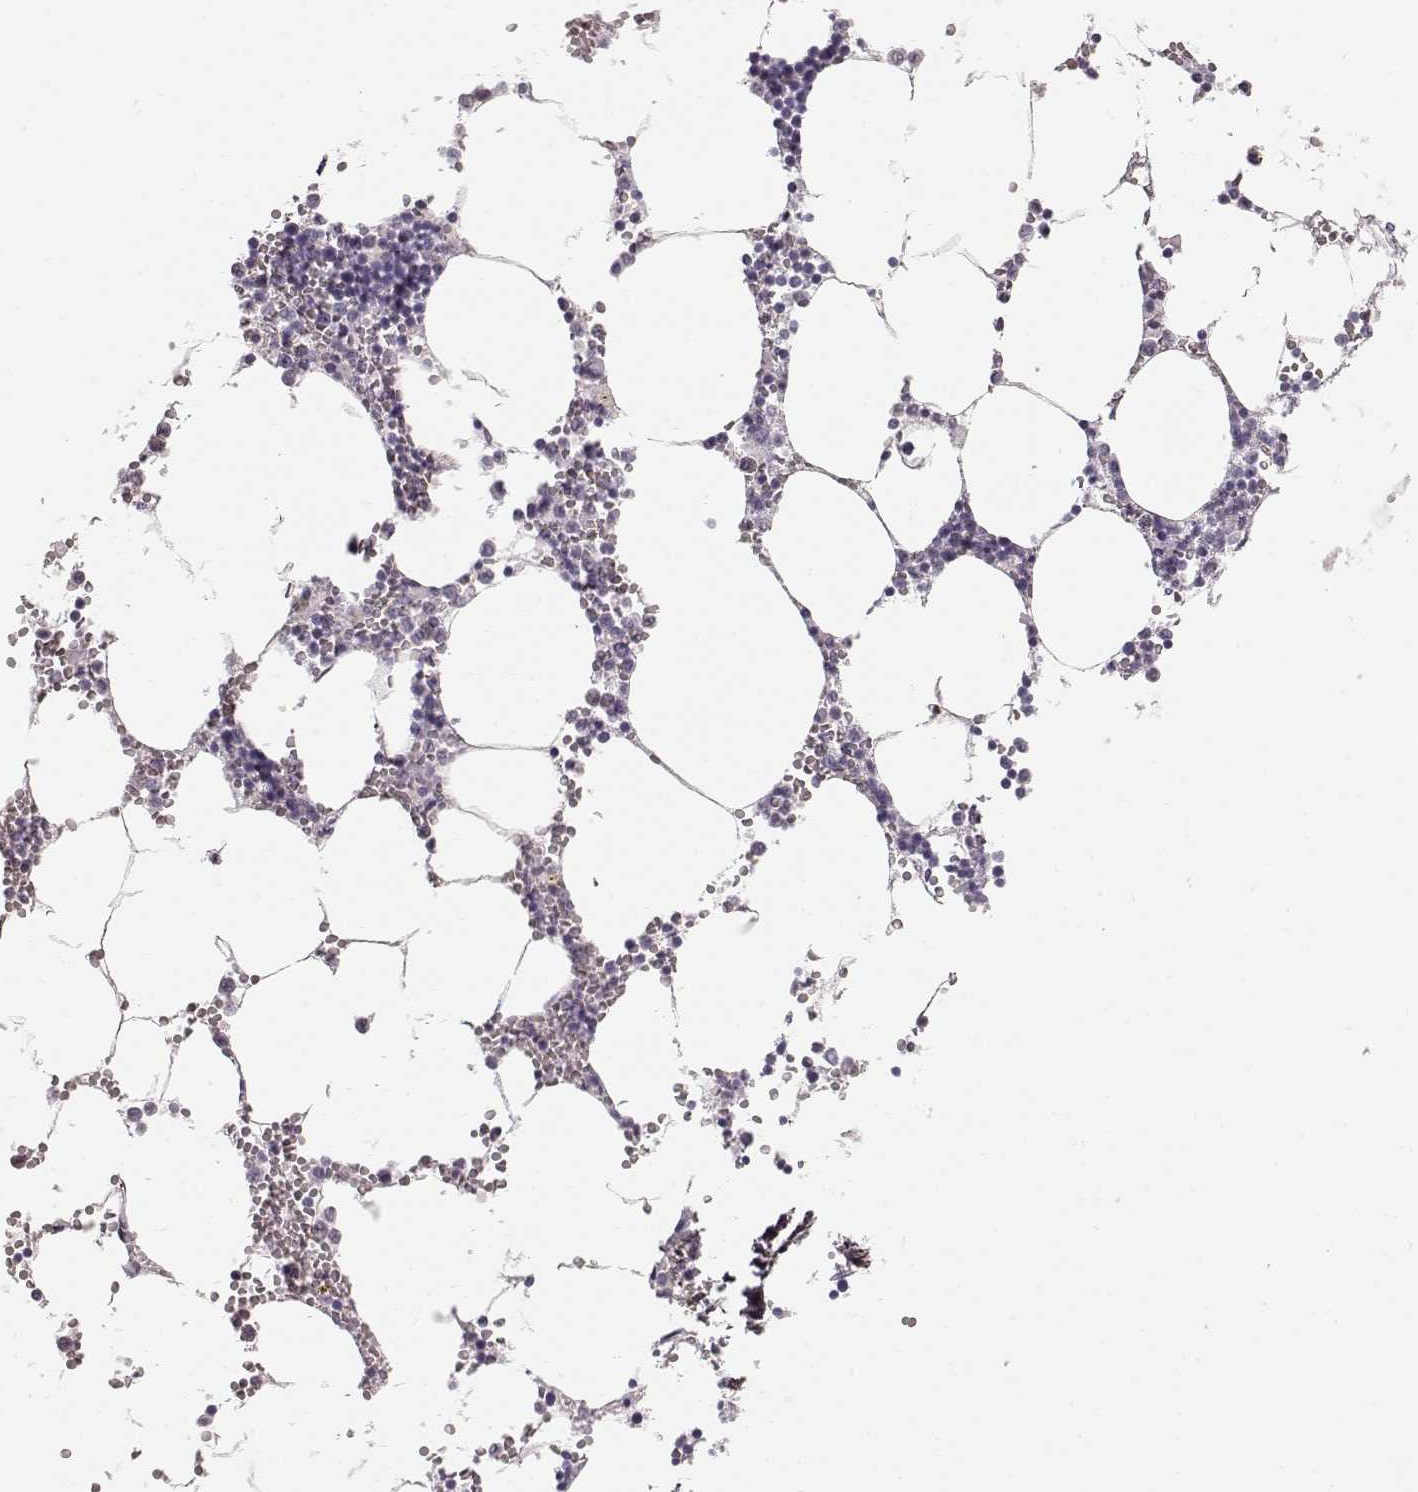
{"staining": {"intensity": "negative", "quantity": "none", "location": "none"}, "tissue": "bone marrow", "cell_type": "Hematopoietic cells", "image_type": "normal", "snomed": [{"axis": "morphology", "description": "Normal tissue, NOS"}, {"axis": "topography", "description": "Bone marrow"}], "caption": "Immunohistochemistry (IHC) photomicrograph of normal human bone marrow stained for a protein (brown), which shows no expression in hematopoietic cells. Brightfield microscopy of immunohistochemistry stained with DAB (3,3'-diaminobenzidine) (brown) and hematoxylin (blue), captured at high magnification.", "gene": "KRTAP16", "patient": {"sex": "male", "age": 54}}